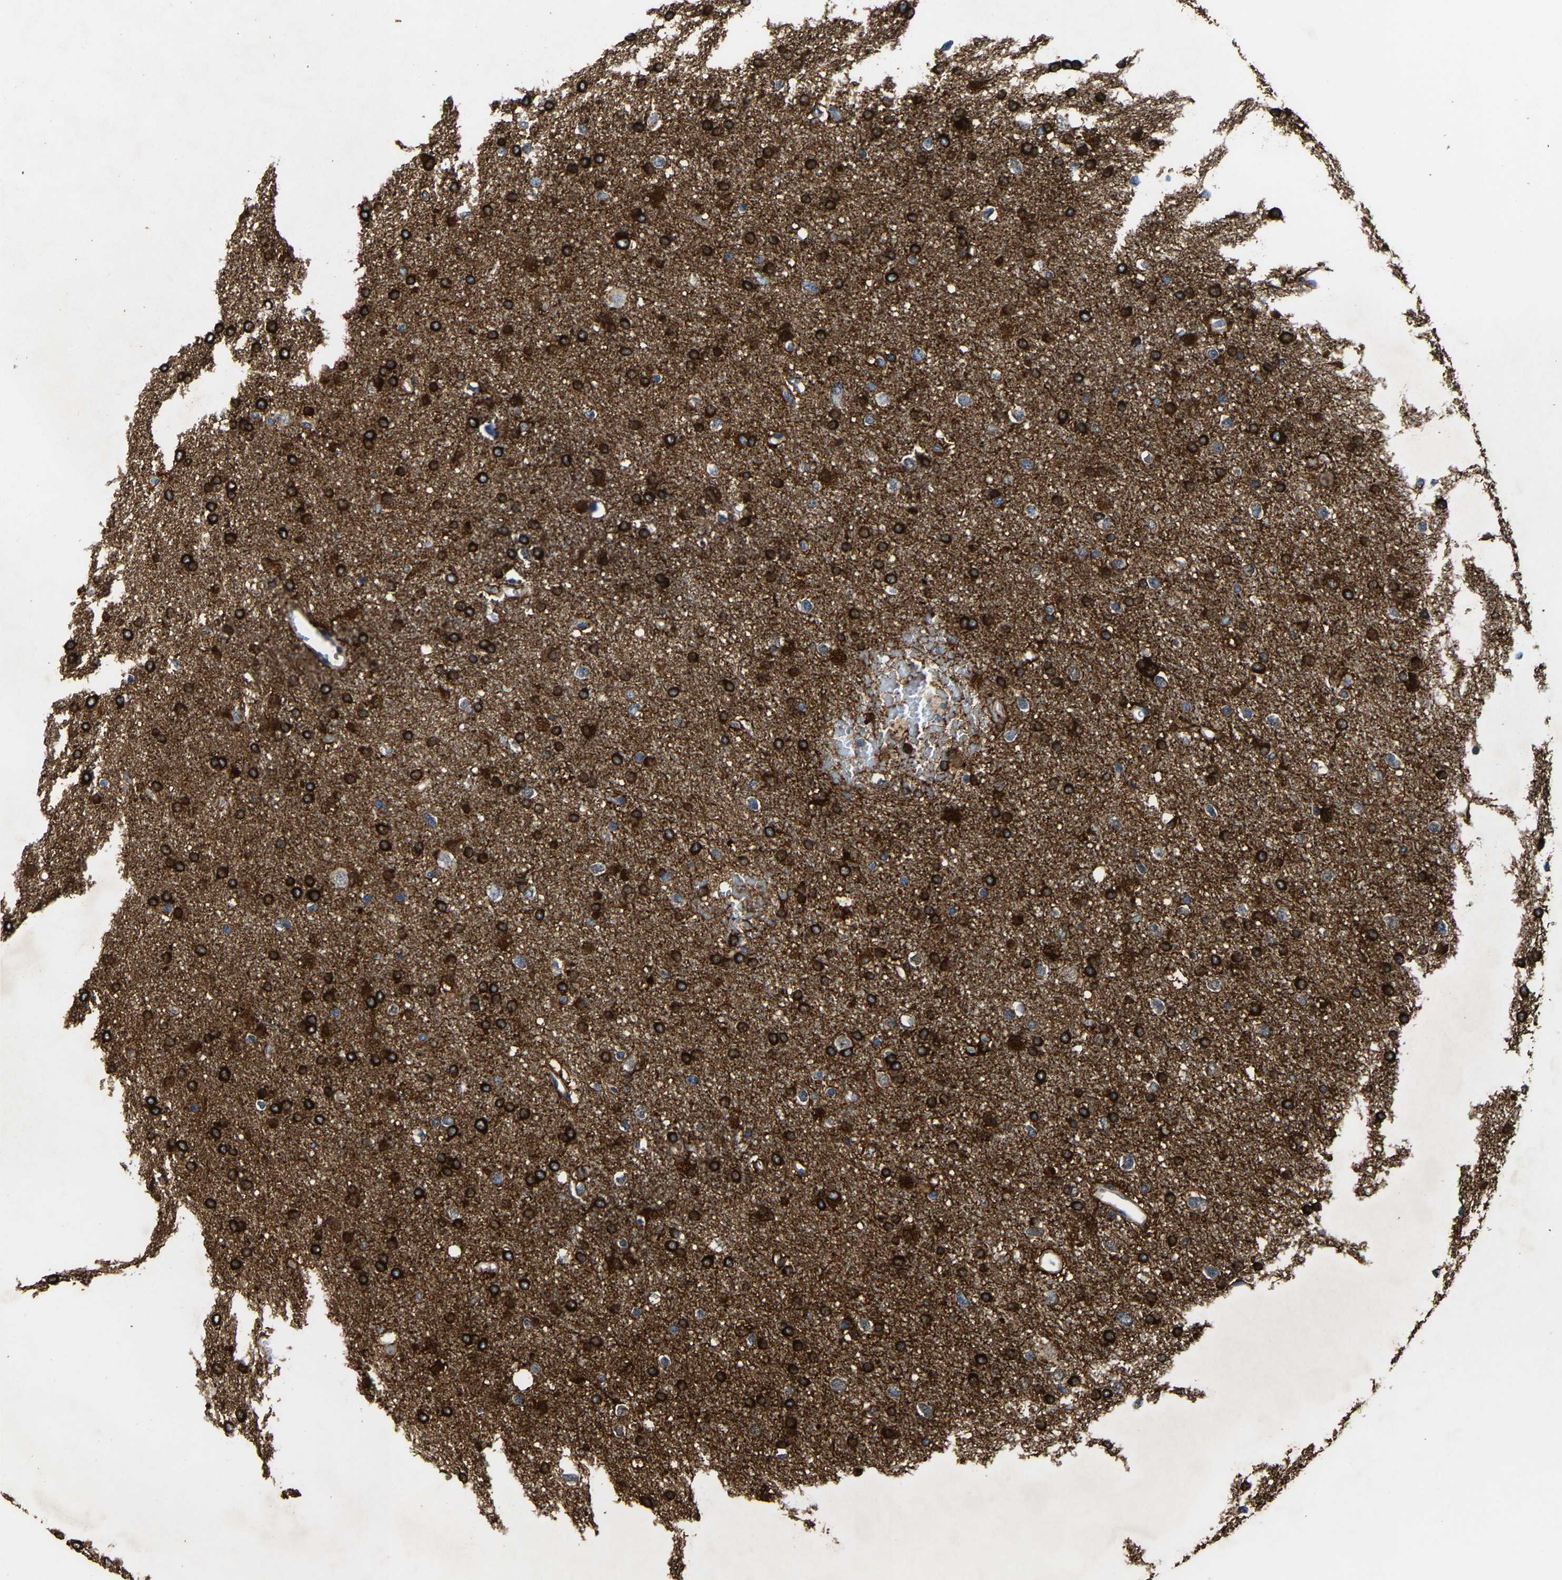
{"staining": {"intensity": "strong", "quantity": ">75%", "location": "cytoplasmic/membranous"}, "tissue": "glioma", "cell_type": "Tumor cells", "image_type": "cancer", "snomed": [{"axis": "morphology", "description": "Glioma, malignant, Low grade"}, {"axis": "topography", "description": "Brain"}], "caption": "Human glioma stained with a protein marker shows strong staining in tumor cells.", "gene": "AGK", "patient": {"sex": "female", "age": 37}}